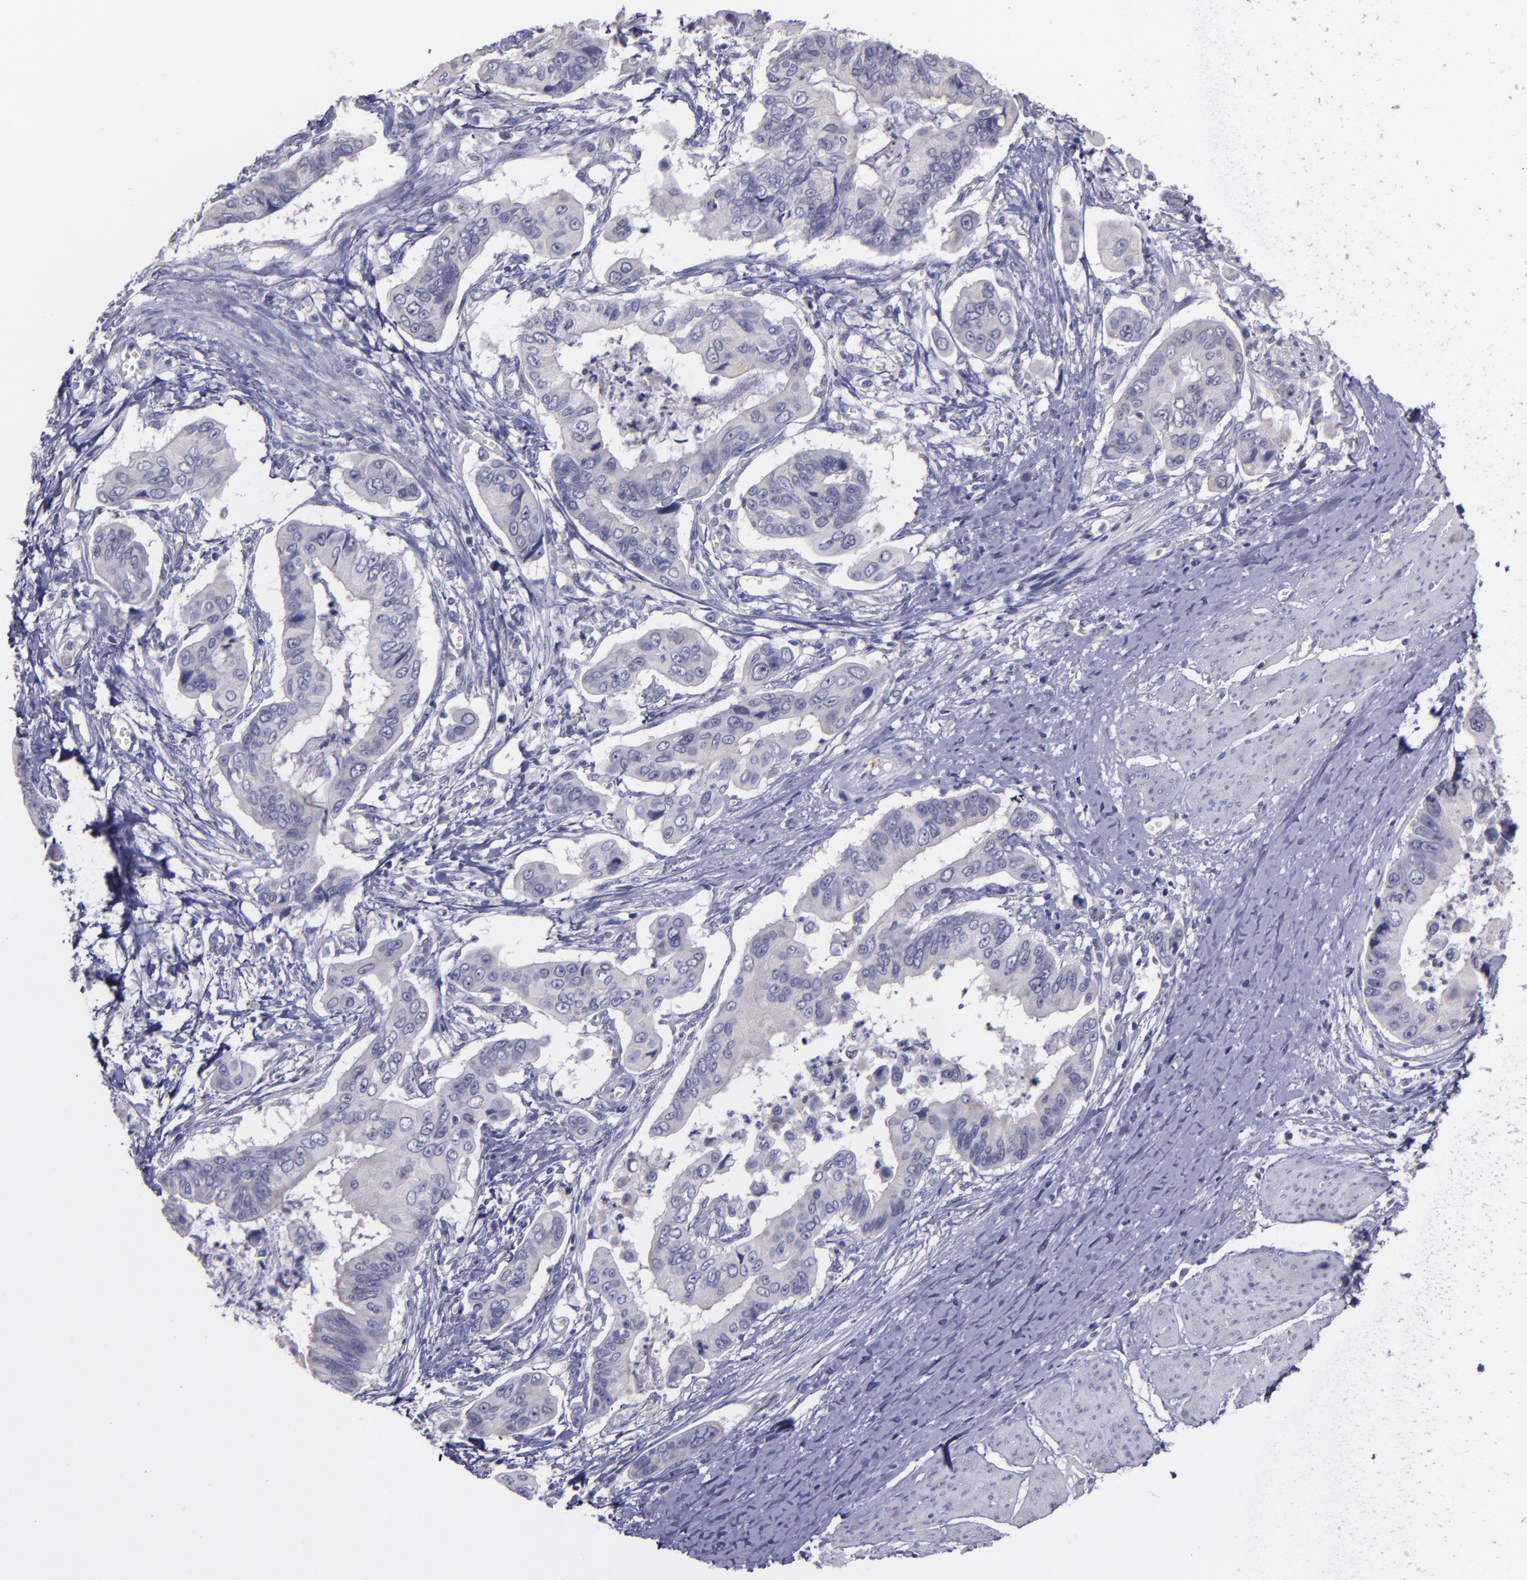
{"staining": {"intensity": "weak", "quantity": "<25%", "location": "cytoplasmic/membranous"}, "tissue": "stomach cancer", "cell_type": "Tumor cells", "image_type": "cancer", "snomed": [{"axis": "morphology", "description": "Adenocarcinoma, NOS"}, {"axis": "topography", "description": "Stomach, upper"}], "caption": "High power microscopy image of an IHC histopathology image of stomach cancer (adenocarcinoma), revealing no significant expression in tumor cells.", "gene": "MASP1", "patient": {"sex": "male", "age": 80}}